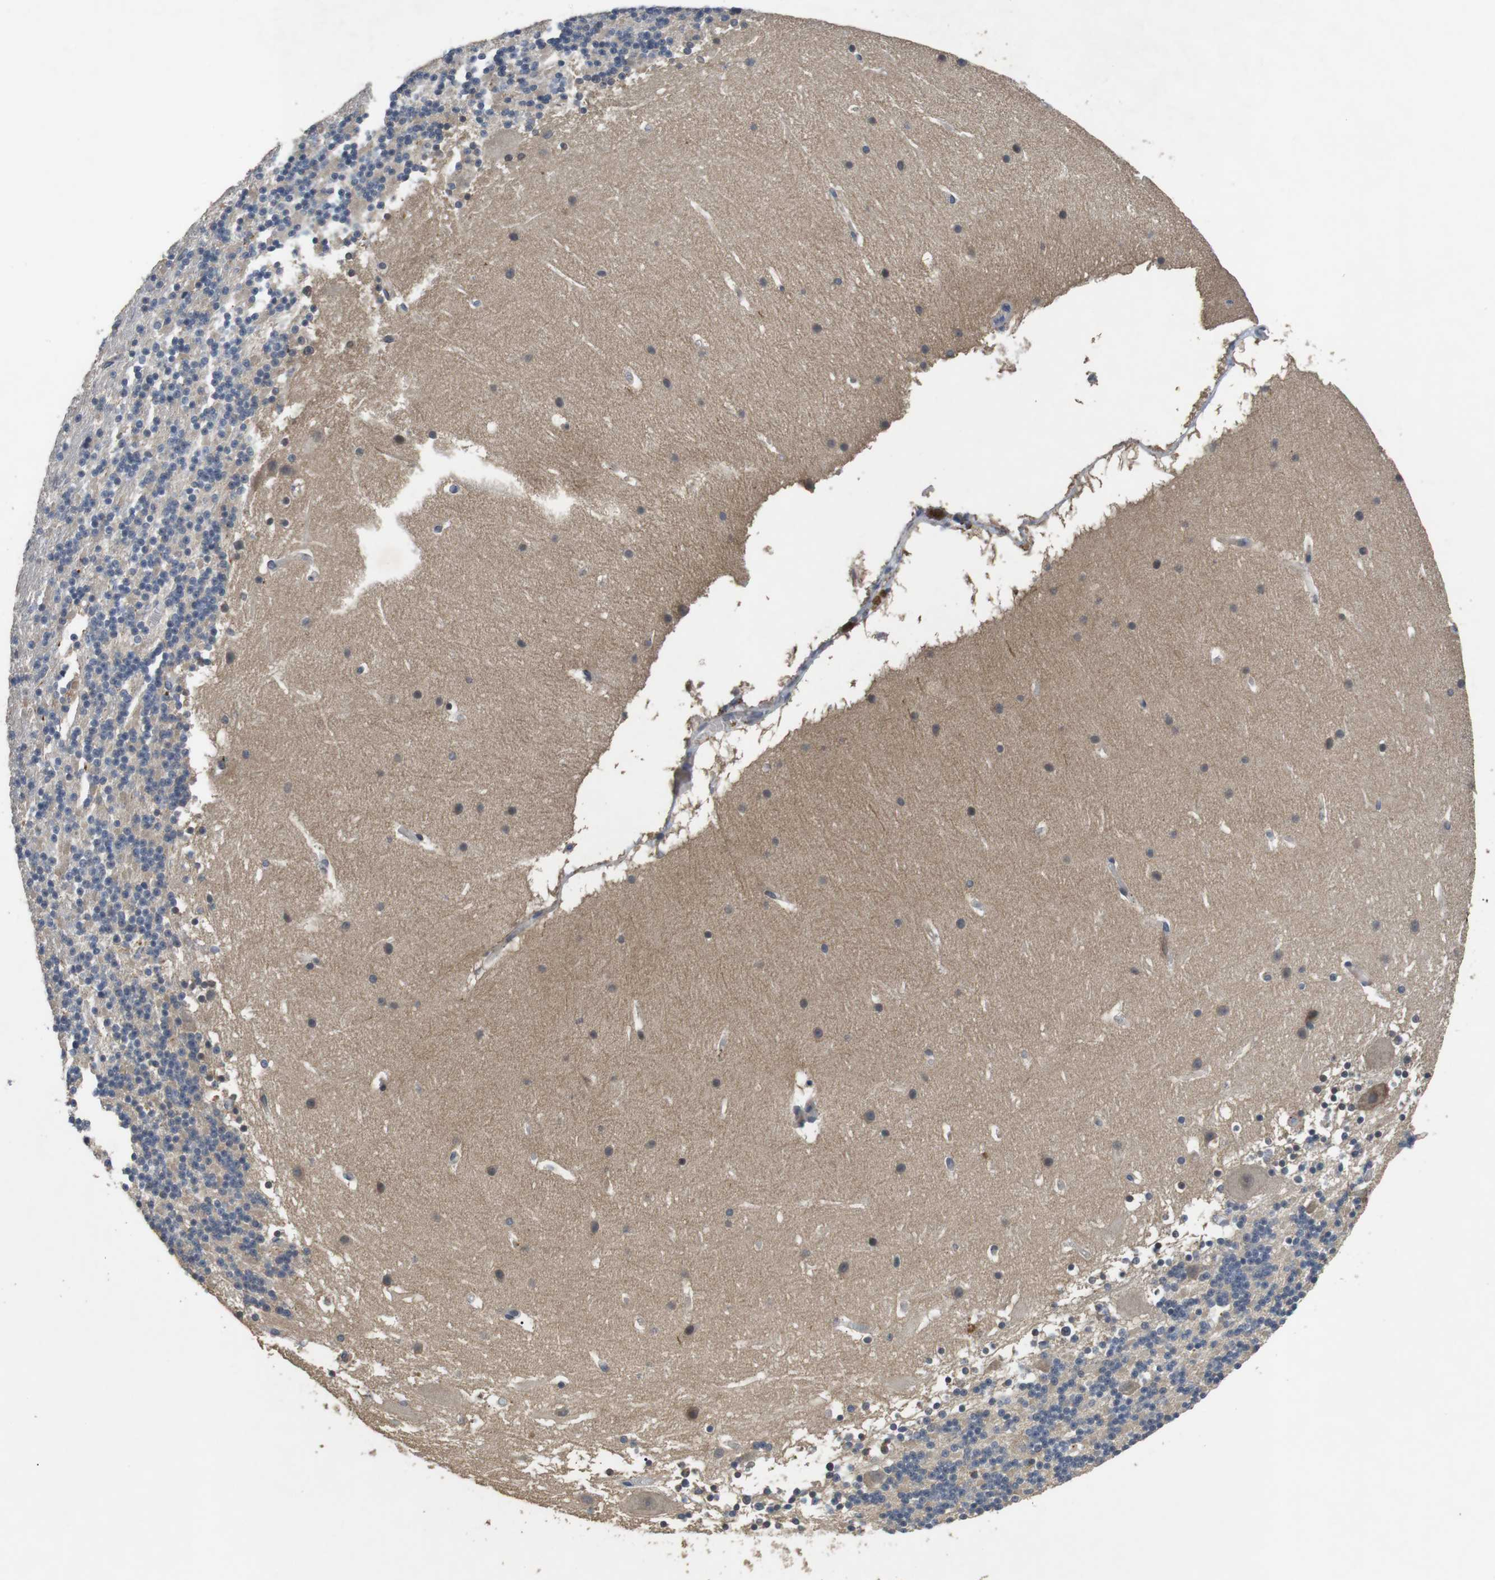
{"staining": {"intensity": "negative", "quantity": "none", "location": "none"}, "tissue": "cerebellum", "cell_type": "Cells in granular layer", "image_type": "normal", "snomed": [{"axis": "morphology", "description": "Normal tissue, NOS"}, {"axis": "topography", "description": "Cerebellum"}], "caption": "DAB (3,3'-diaminobenzidine) immunohistochemical staining of unremarkable cerebellum shows no significant positivity in cells in granular layer.", "gene": "ADGRL3", "patient": {"sex": "male", "age": 45}}